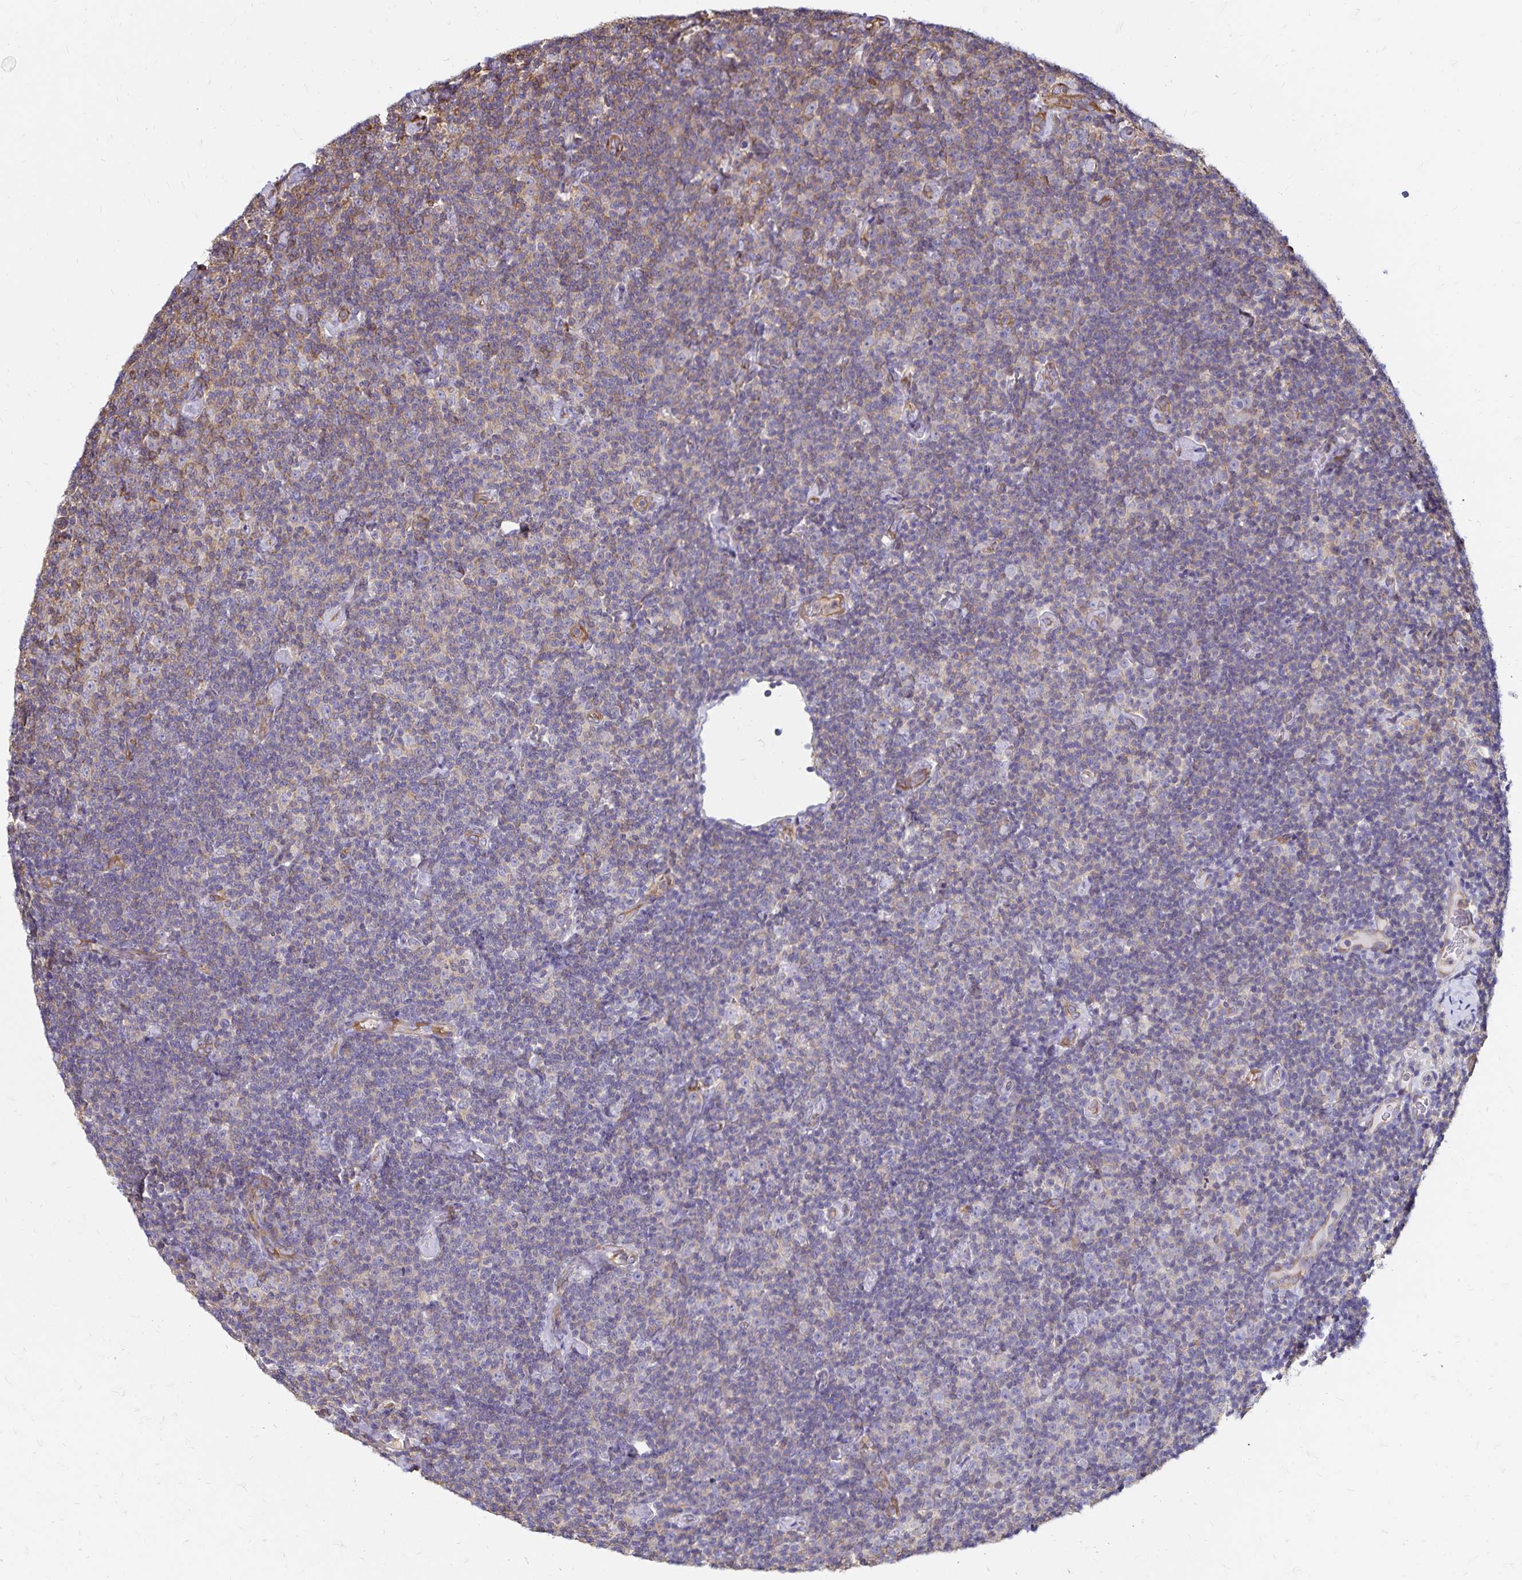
{"staining": {"intensity": "weak", "quantity": "<25%", "location": "cytoplasmic/membranous"}, "tissue": "lymphoma", "cell_type": "Tumor cells", "image_type": "cancer", "snomed": [{"axis": "morphology", "description": "Malignant lymphoma, non-Hodgkin's type, Low grade"}, {"axis": "topography", "description": "Lymph node"}], "caption": "This is a photomicrograph of IHC staining of low-grade malignant lymphoma, non-Hodgkin's type, which shows no positivity in tumor cells. (Stains: DAB IHC with hematoxylin counter stain, Microscopy: brightfield microscopy at high magnification).", "gene": "RPRML", "patient": {"sex": "male", "age": 81}}